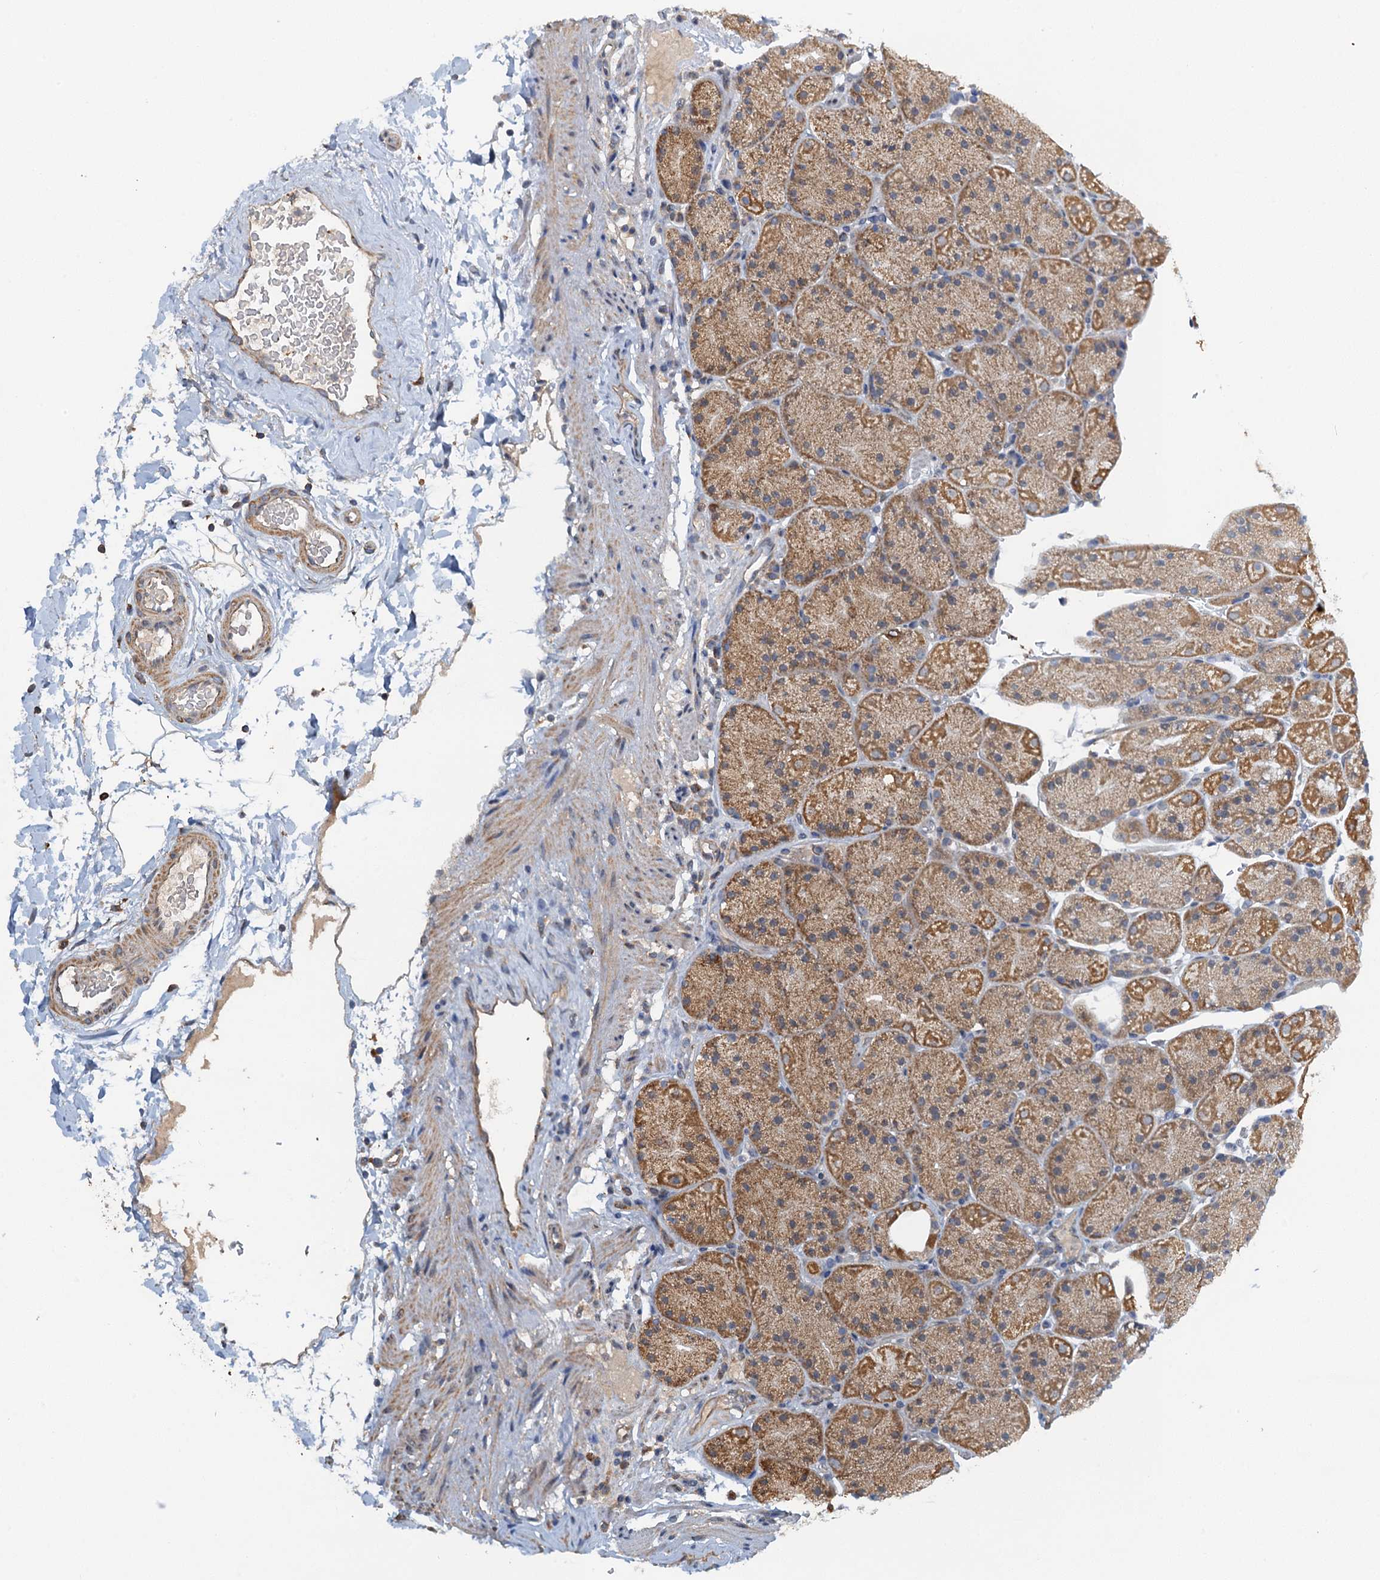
{"staining": {"intensity": "moderate", "quantity": ">75%", "location": "cytoplasmic/membranous"}, "tissue": "stomach", "cell_type": "Glandular cells", "image_type": "normal", "snomed": [{"axis": "morphology", "description": "Normal tissue, NOS"}, {"axis": "topography", "description": "Stomach, upper"}, {"axis": "topography", "description": "Stomach, lower"}], "caption": "Stomach stained with DAB immunohistochemistry displays medium levels of moderate cytoplasmic/membranous positivity in approximately >75% of glandular cells.", "gene": "ZNF606", "patient": {"sex": "male", "age": 67}}